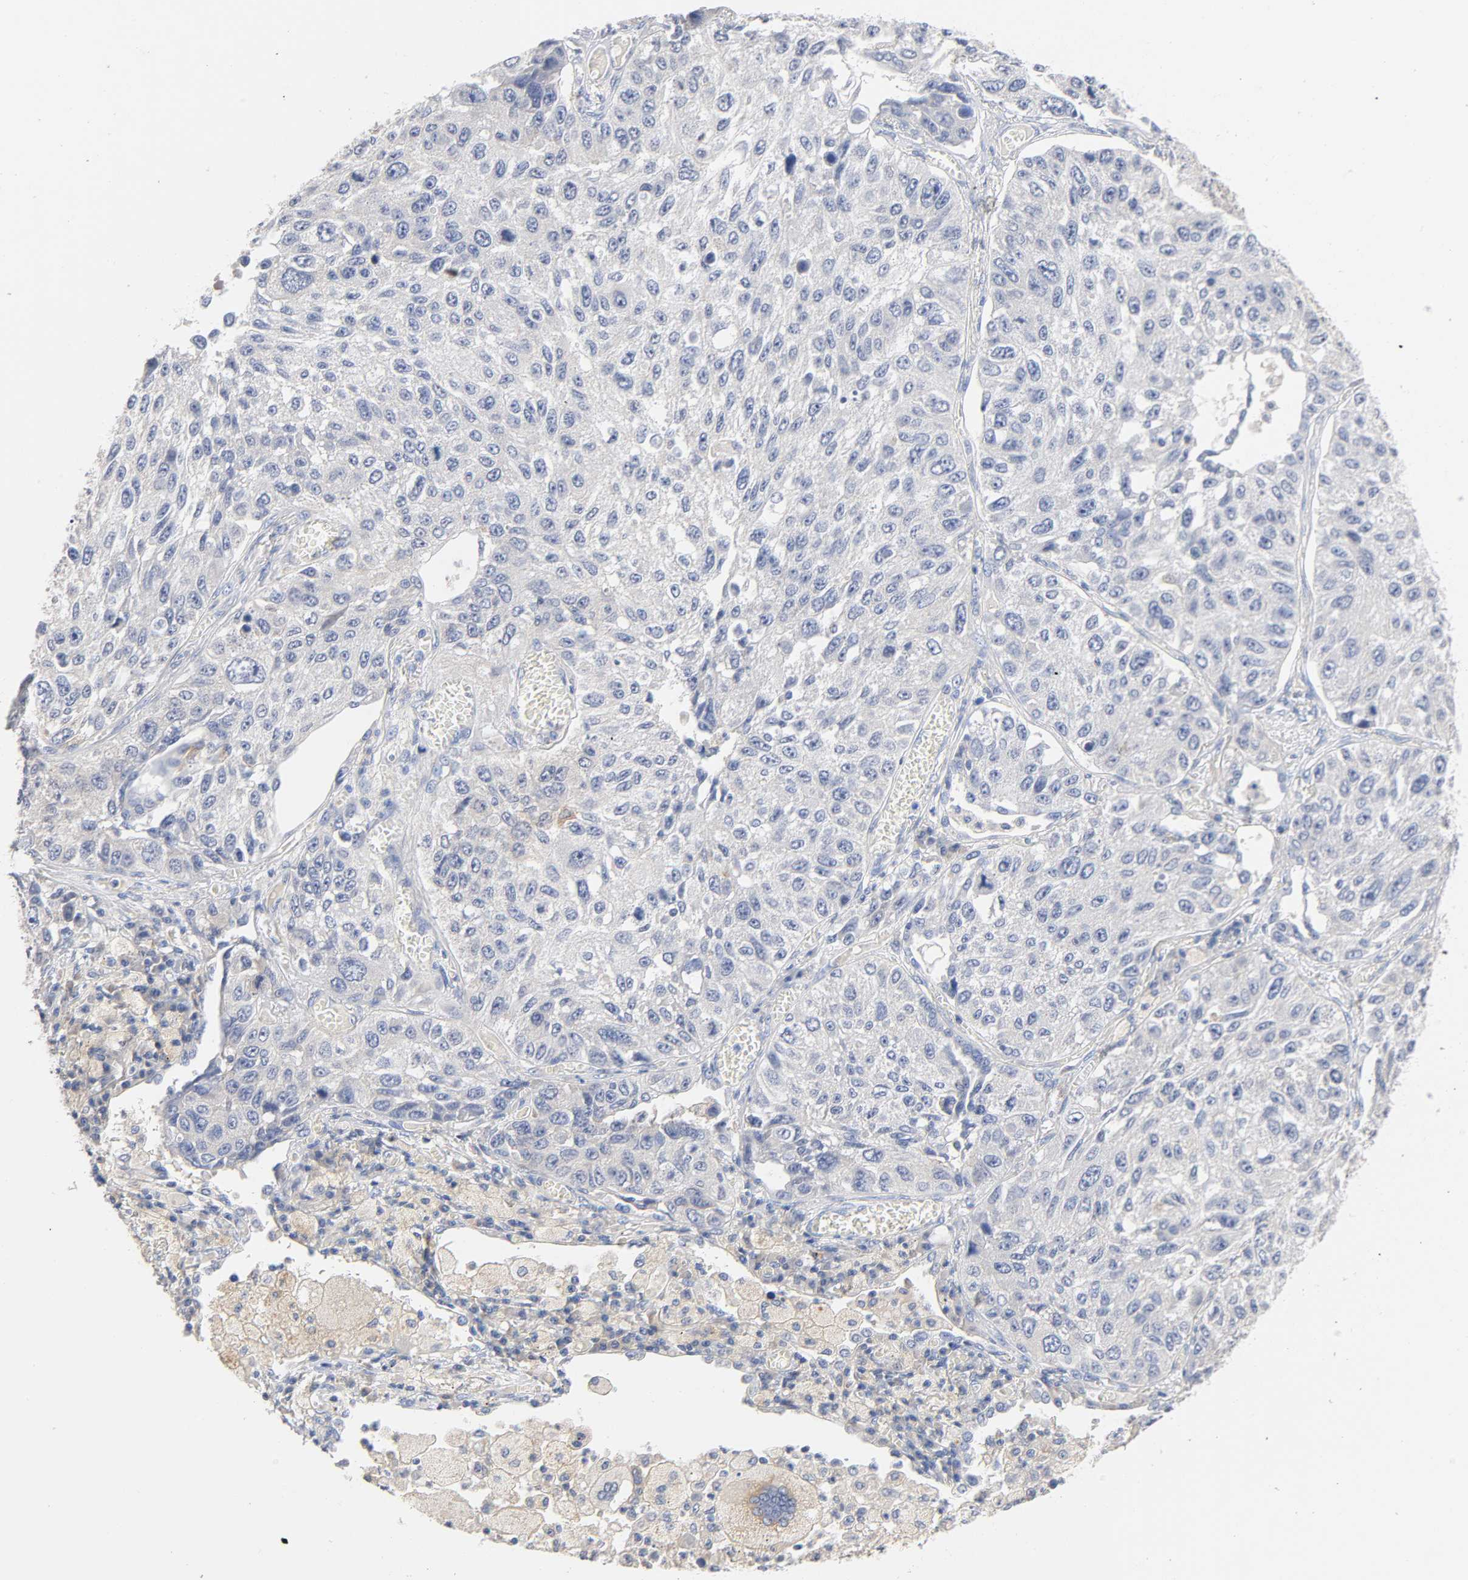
{"staining": {"intensity": "negative", "quantity": "none", "location": "none"}, "tissue": "lung cancer", "cell_type": "Tumor cells", "image_type": "cancer", "snomed": [{"axis": "morphology", "description": "Squamous cell carcinoma, NOS"}, {"axis": "topography", "description": "Lung"}], "caption": "Micrograph shows no protein staining in tumor cells of lung cancer tissue.", "gene": "MALT1", "patient": {"sex": "male", "age": 71}}